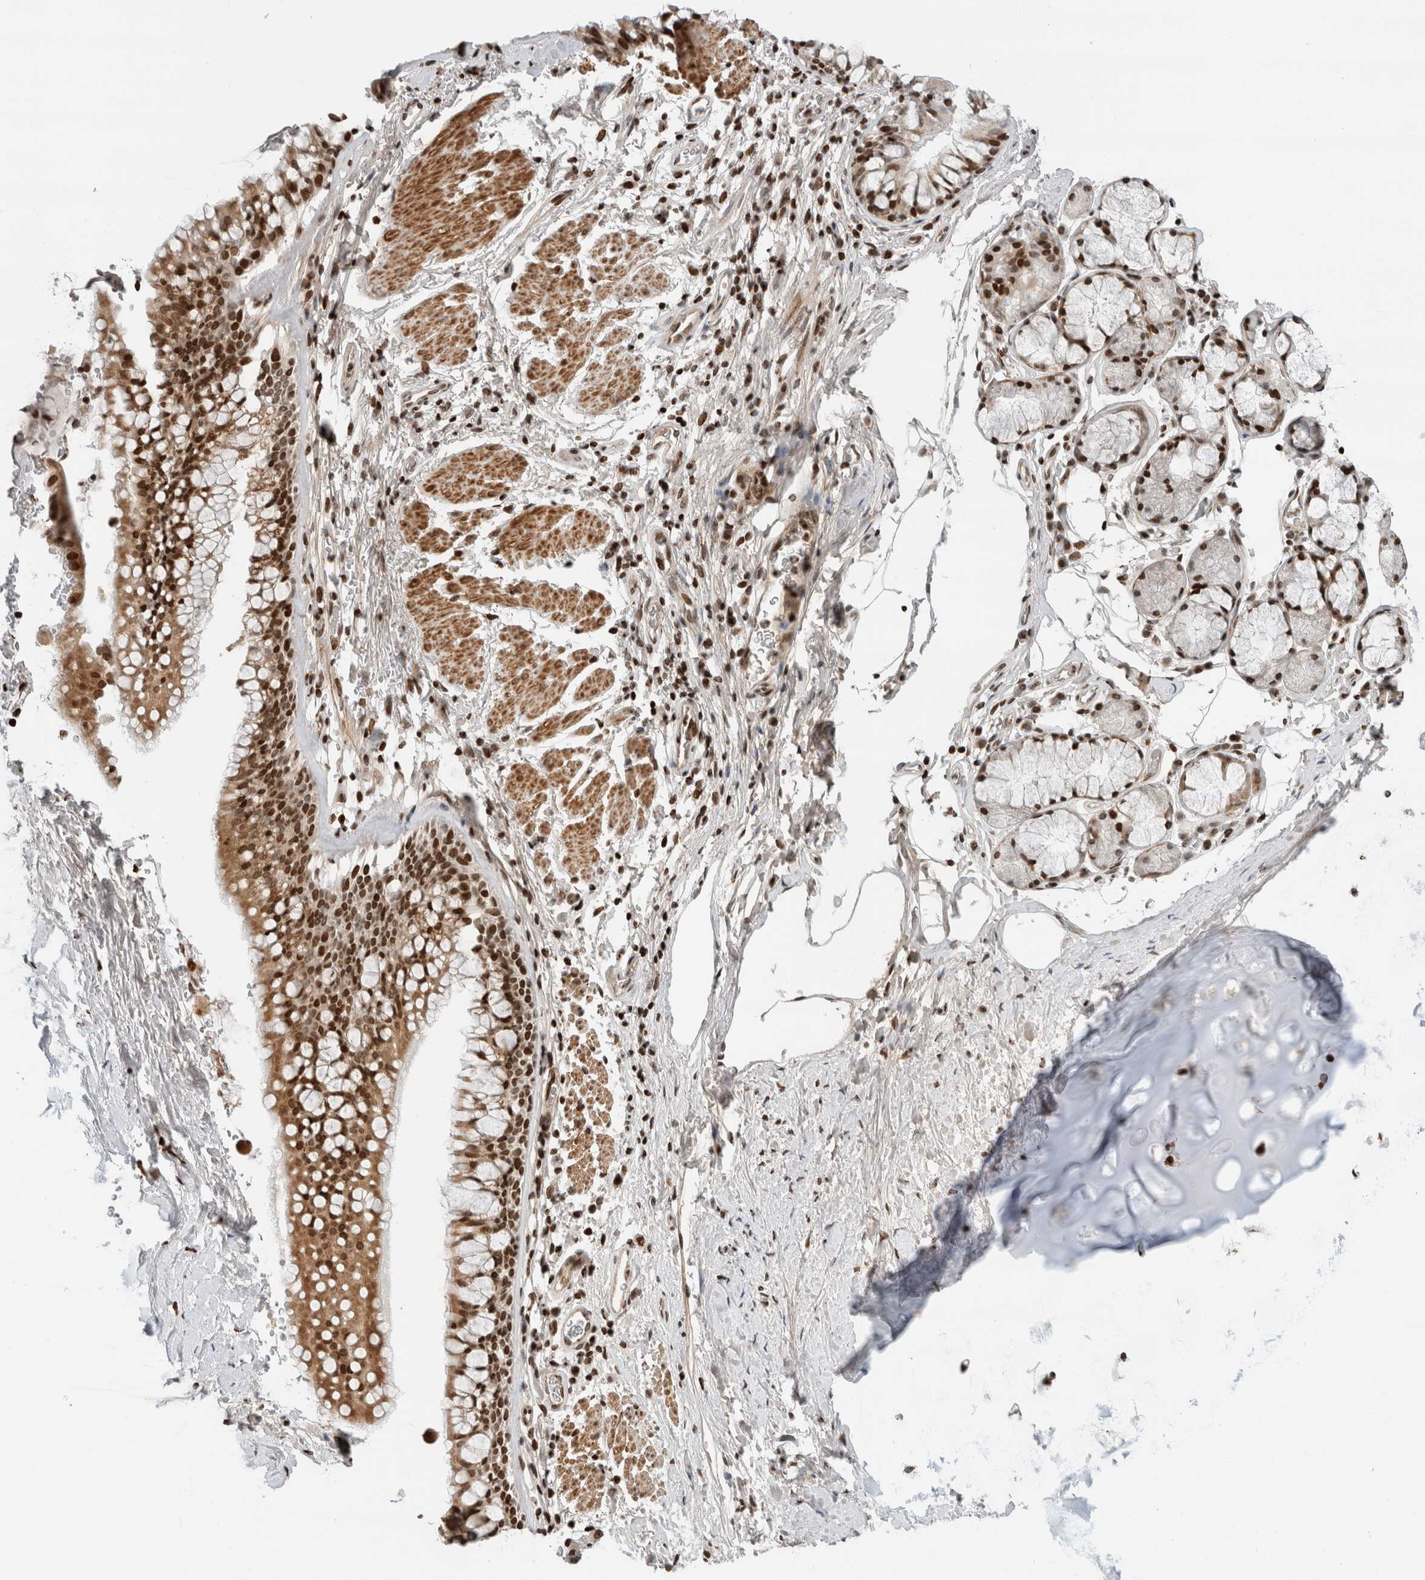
{"staining": {"intensity": "strong", "quantity": ">75%", "location": "cytoplasmic/membranous,nuclear"}, "tissue": "bronchus", "cell_type": "Respiratory epithelial cells", "image_type": "normal", "snomed": [{"axis": "morphology", "description": "Normal tissue, NOS"}, {"axis": "topography", "description": "Cartilage tissue"}, {"axis": "topography", "description": "Bronchus"}], "caption": "About >75% of respiratory epithelial cells in benign human bronchus exhibit strong cytoplasmic/membranous,nuclear protein positivity as visualized by brown immunohistochemical staining.", "gene": "GINS4", "patient": {"sex": "female", "age": 53}}